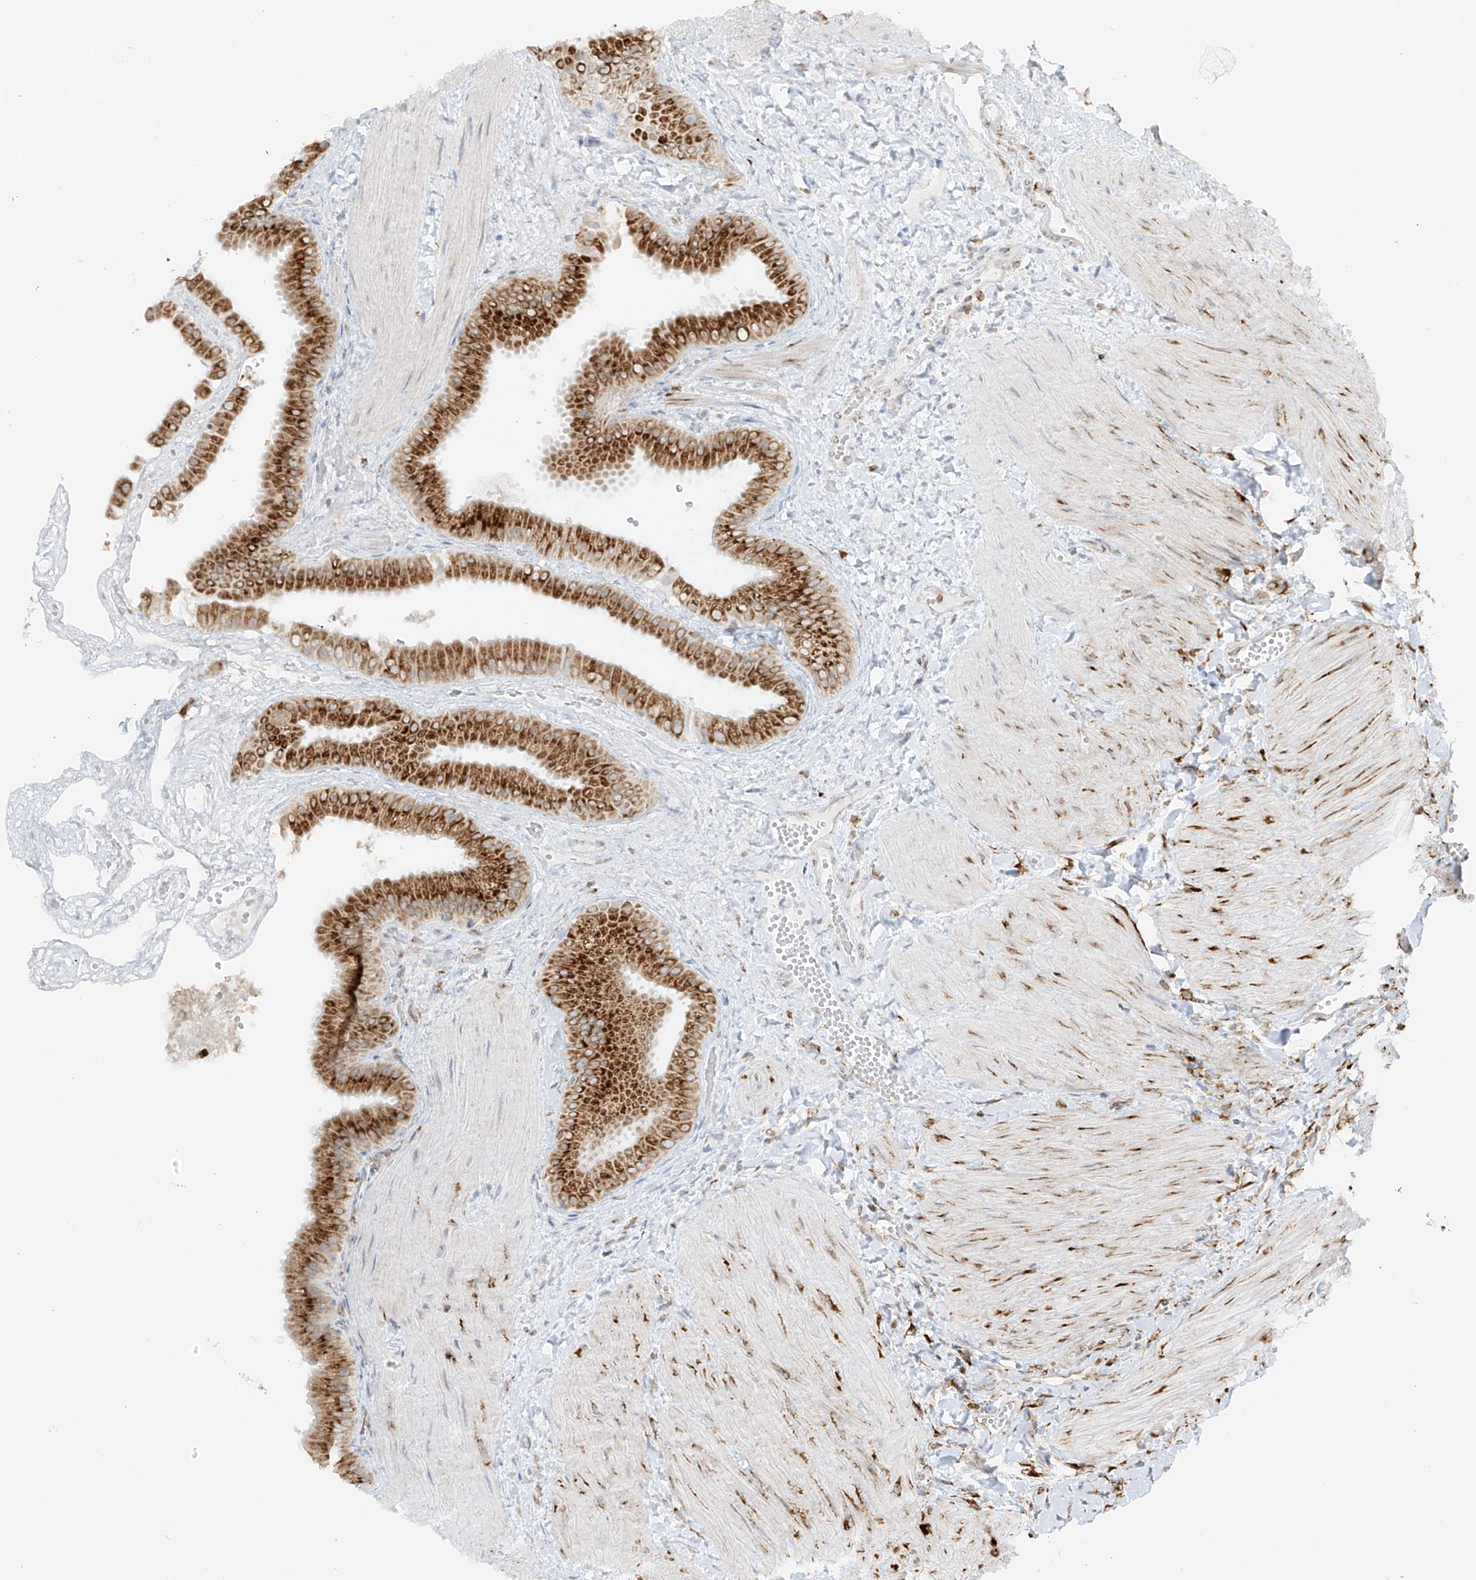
{"staining": {"intensity": "strong", "quantity": ">75%", "location": "cytoplasmic/membranous"}, "tissue": "gallbladder", "cell_type": "Glandular cells", "image_type": "normal", "snomed": [{"axis": "morphology", "description": "Normal tissue, NOS"}, {"axis": "topography", "description": "Gallbladder"}], "caption": "Human gallbladder stained for a protein (brown) demonstrates strong cytoplasmic/membranous positive positivity in approximately >75% of glandular cells.", "gene": "LRRC59", "patient": {"sex": "male", "age": 55}}